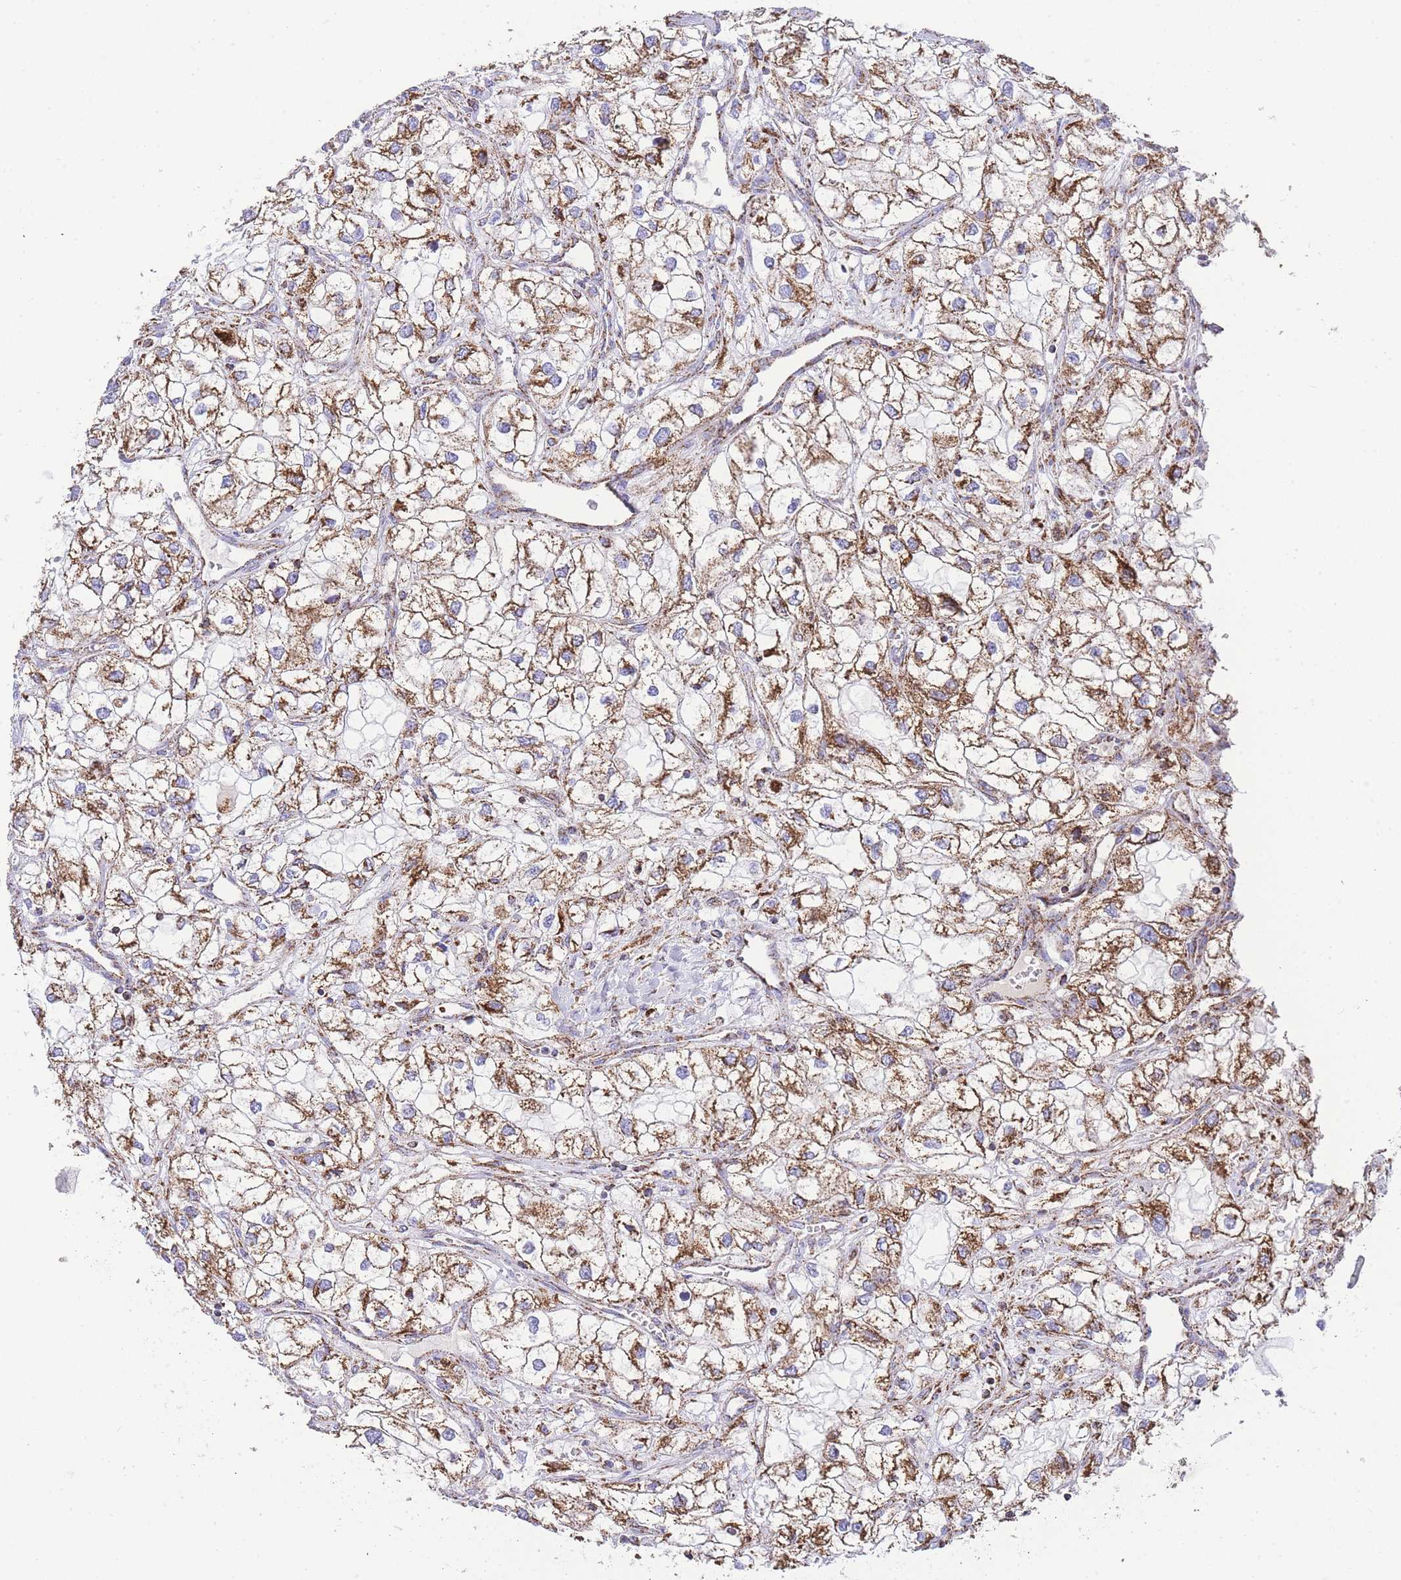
{"staining": {"intensity": "moderate", "quantity": ">75%", "location": "cytoplasmic/membranous"}, "tissue": "renal cancer", "cell_type": "Tumor cells", "image_type": "cancer", "snomed": [{"axis": "morphology", "description": "Adenocarcinoma, NOS"}, {"axis": "topography", "description": "Kidney"}], "caption": "A brown stain labels moderate cytoplasmic/membranous staining of a protein in human adenocarcinoma (renal) tumor cells.", "gene": "GSTM1", "patient": {"sex": "male", "age": 59}}